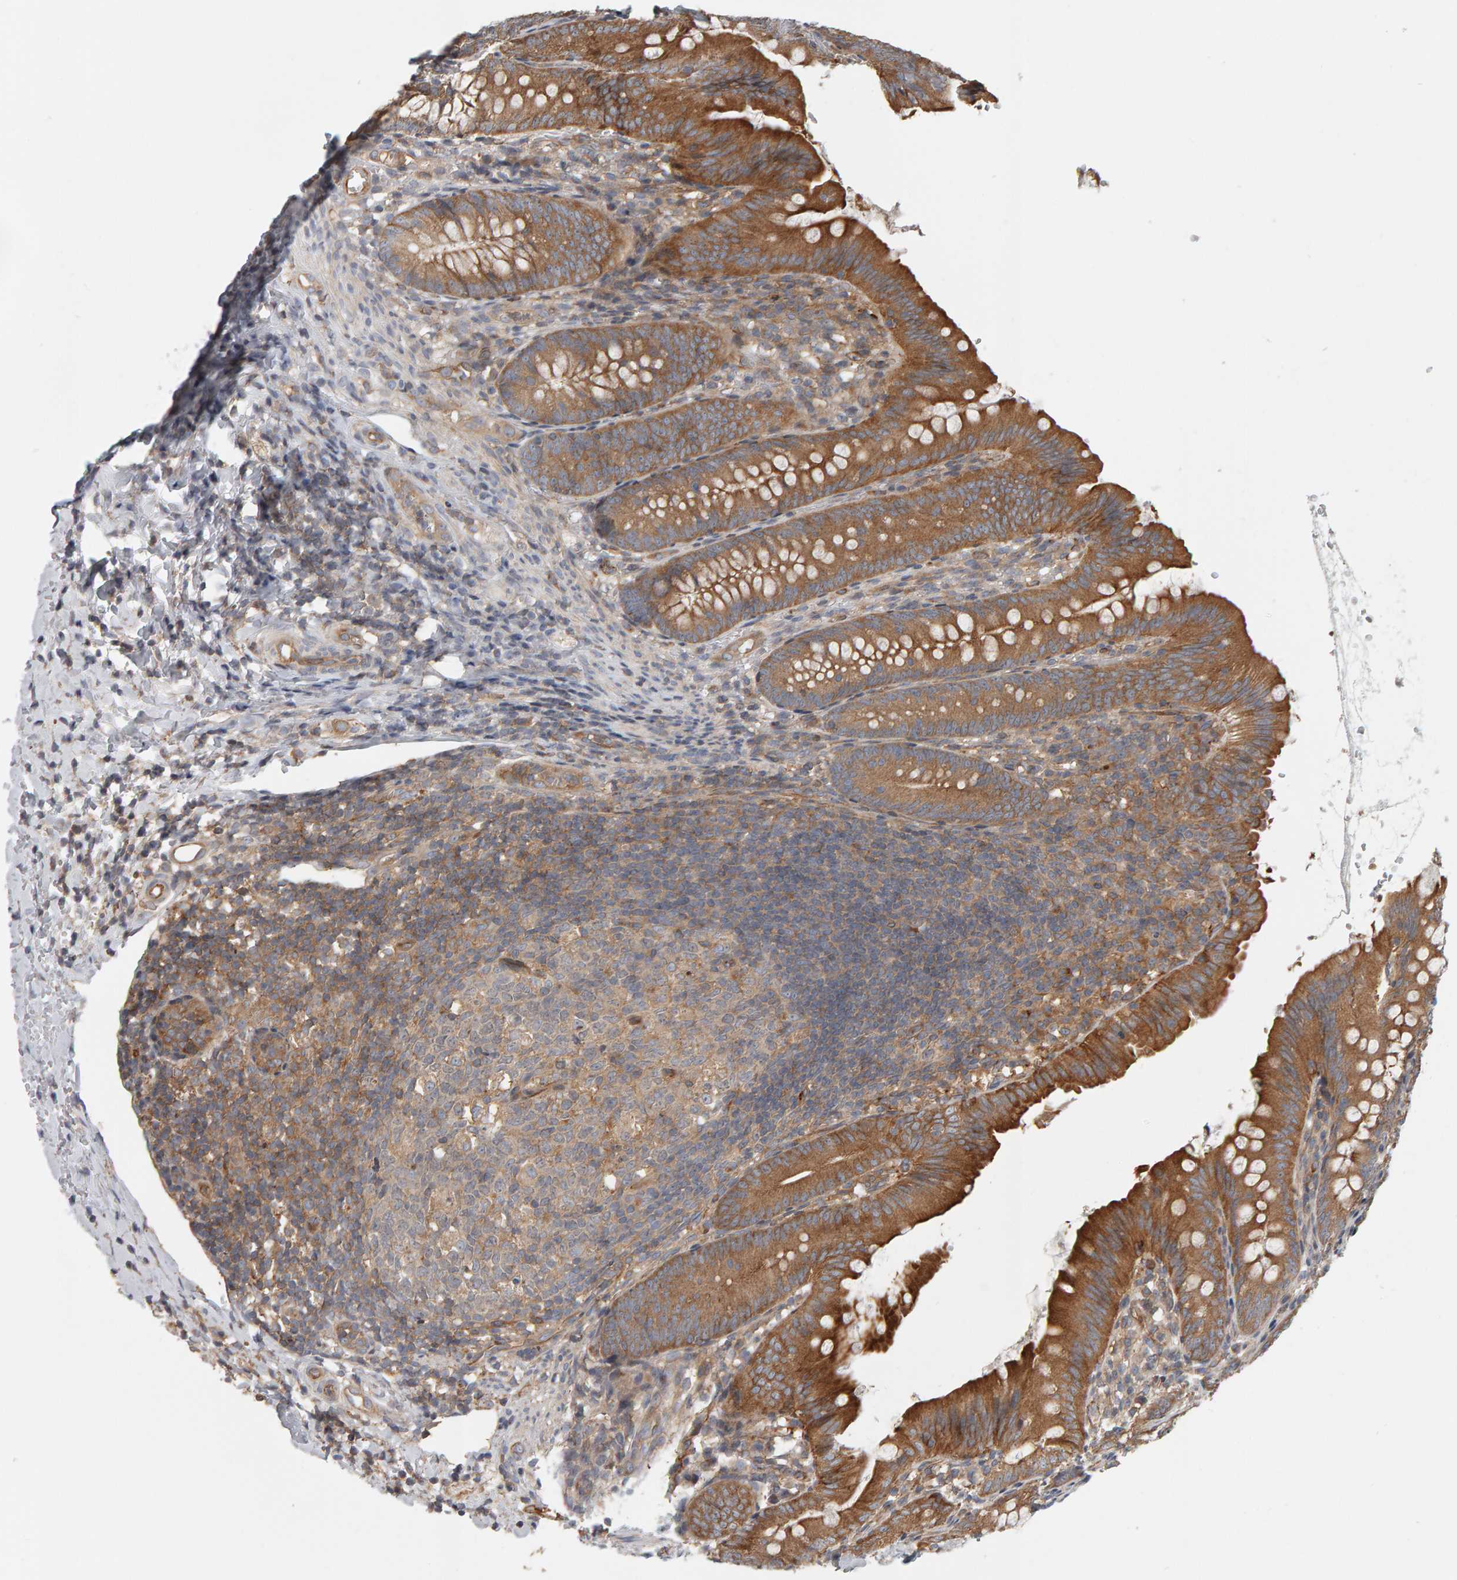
{"staining": {"intensity": "moderate", "quantity": ">75%", "location": "cytoplasmic/membranous"}, "tissue": "appendix", "cell_type": "Glandular cells", "image_type": "normal", "snomed": [{"axis": "morphology", "description": "Normal tissue, NOS"}, {"axis": "topography", "description": "Appendix"}], "caption": "Glandular cells exhibit moderate cytoplasmic/membranous staining in approximately >75% of cells in normal appendix.", "gene": "C9orf72", "patient": {"sex": "male", "age": 1}}